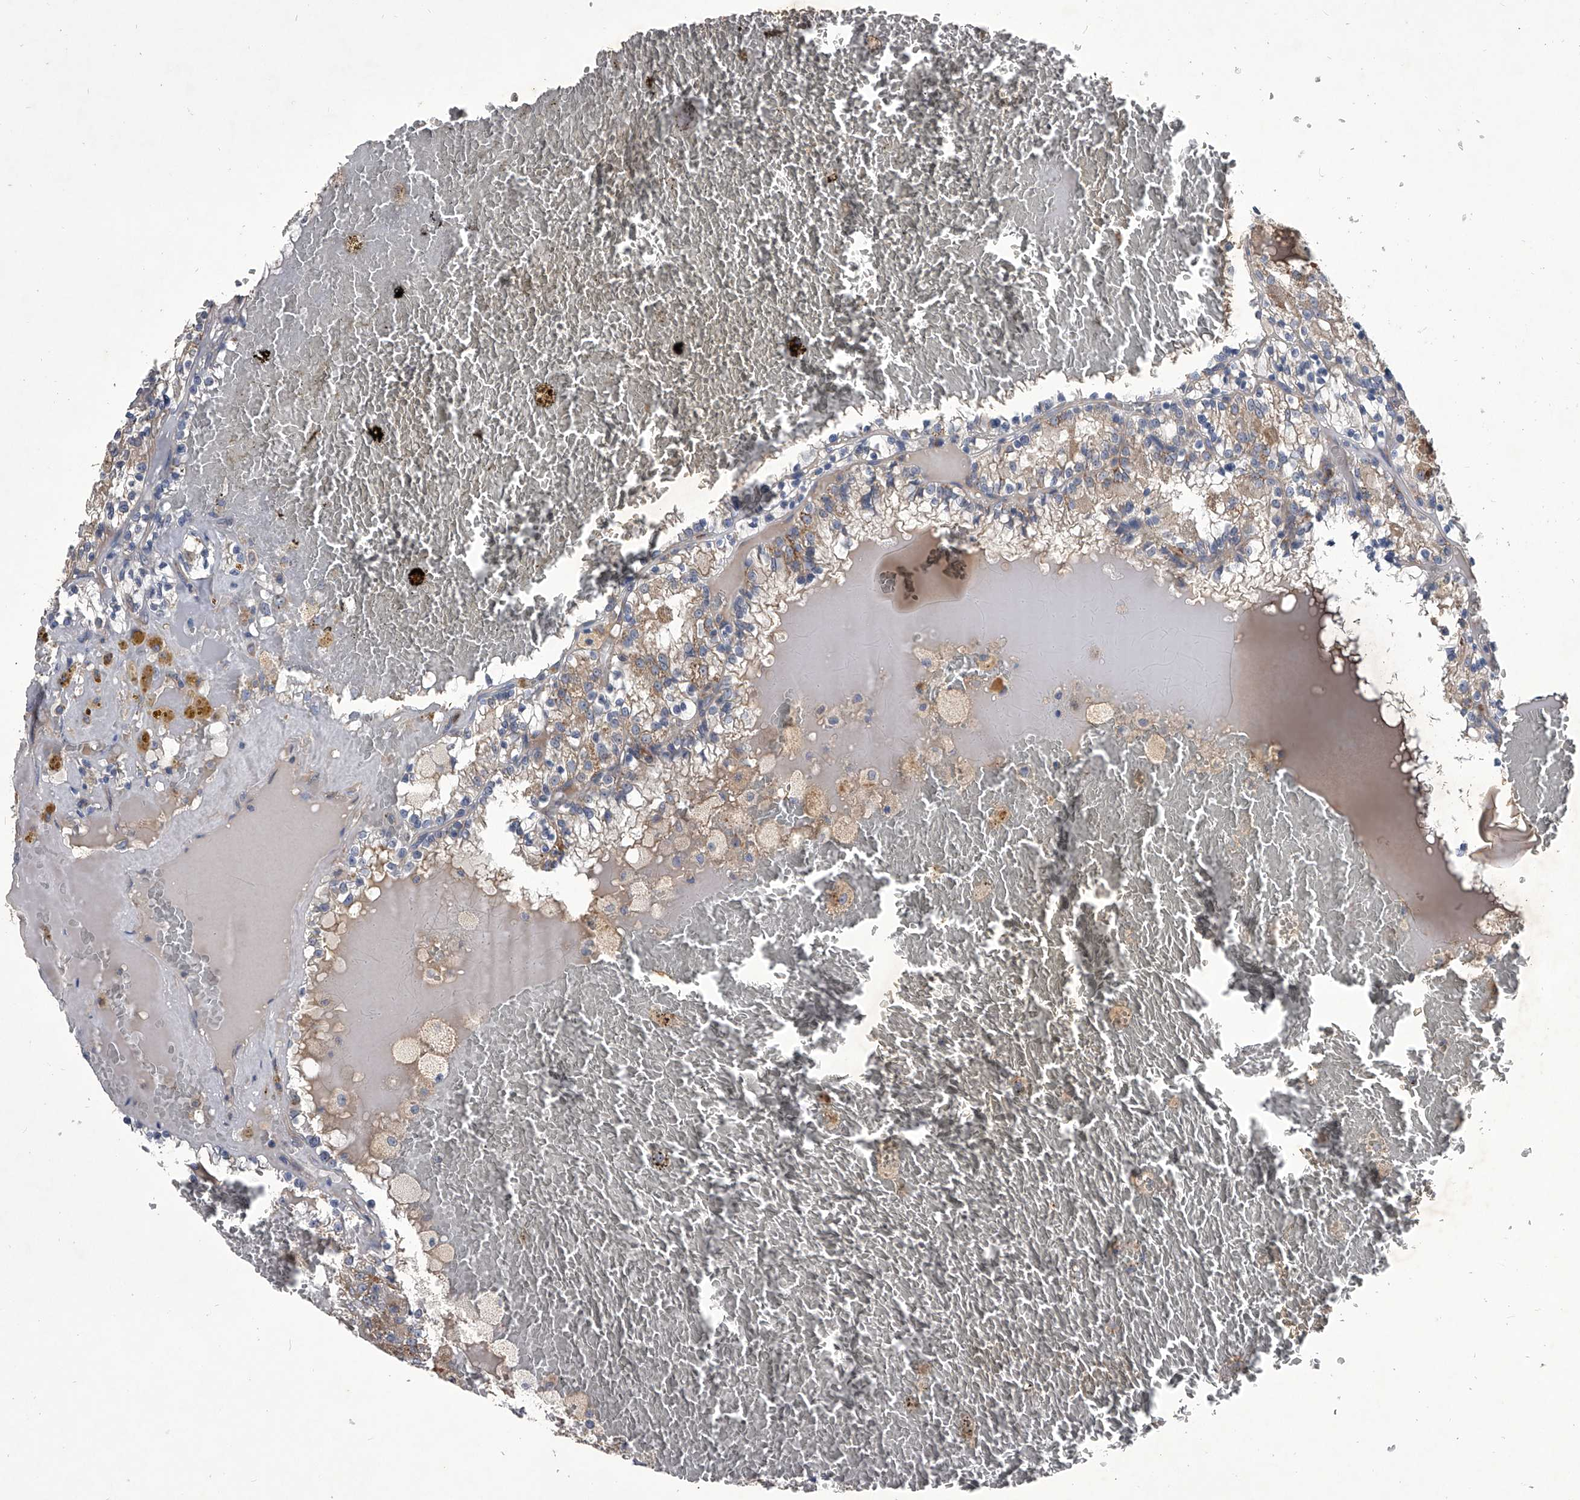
{"staining": {"intensity": "weak", "quantity": "25%-75%", "location": "cytoplasmic/membranous"}, "tissue": "renal cancer", "cell_type": "Tumor cells", "image_type": "cancer", "snomed": [{"axis": "morphology", "description": "Adenocarcinoma, NOS"}, {"axis": "topography", "description": "Kidney"}], "caption": "Protein staining of adenocarcinoma (renal) tissue displays weak cytoplasmic/membranous staining in about 25%-75% of tumor cells.", "gene": "NRP1", "patient": {"sex": "female", "age": 56}}